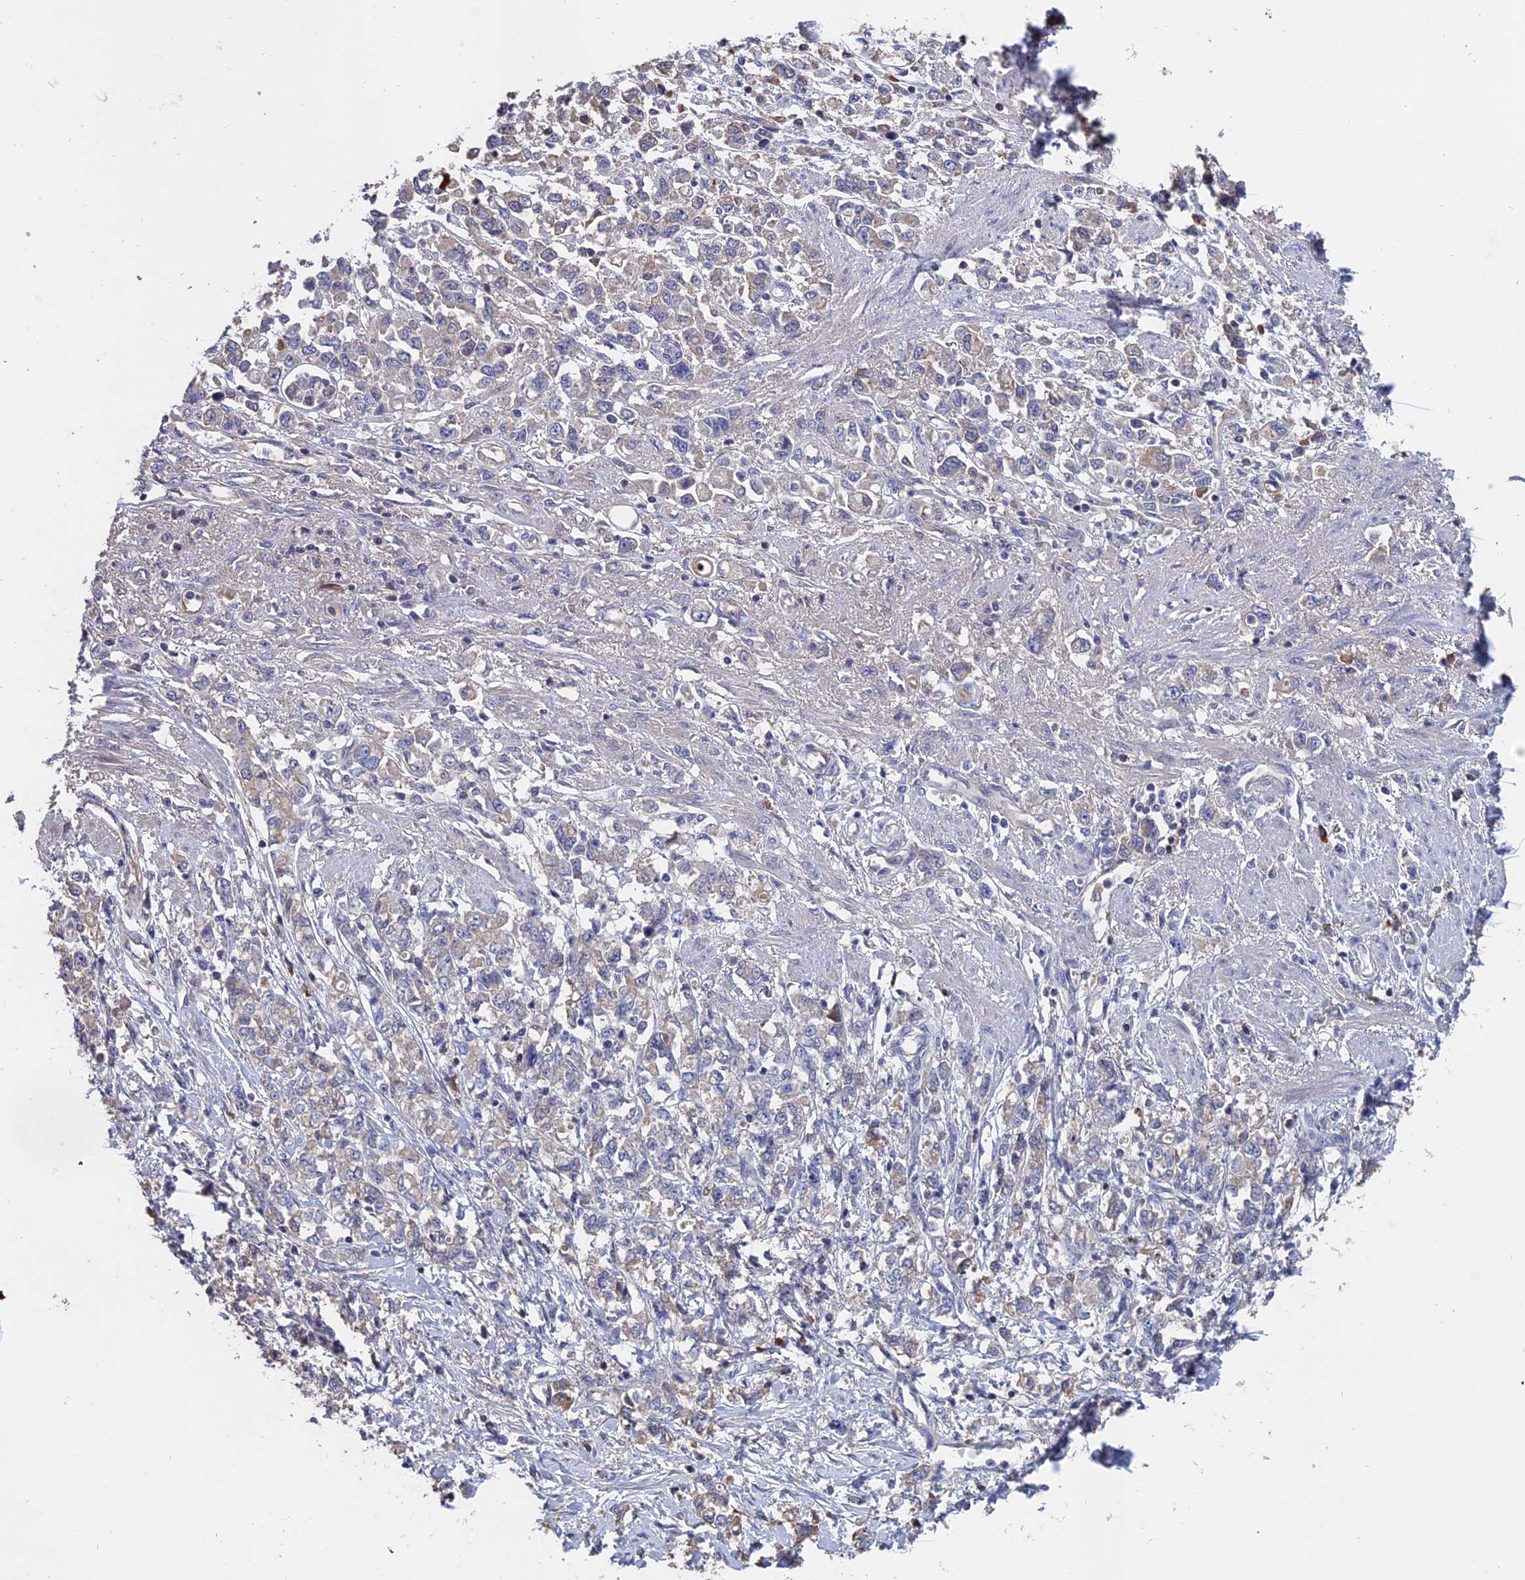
{"staining": {"intensity": "weak", "quantity": "<25%", "location": "cytoplasmic/membranous"}, "tissue": "stomach cancer", "cell_type": "Tumor cells", "image_type": "cancer", "snomed": [{"axis": "morphology", "description": "Adenocarcinoma, NOS"}, {"axis": "topography", "description": "Stomach"}], "caption": "A photomicrograph of stomach cancer (adenocarcinoma) stained for a protein shows no brown staining in tumor cells.", "gene": "SLC33A1", "patient": {"sex": "female", "age": 76}}